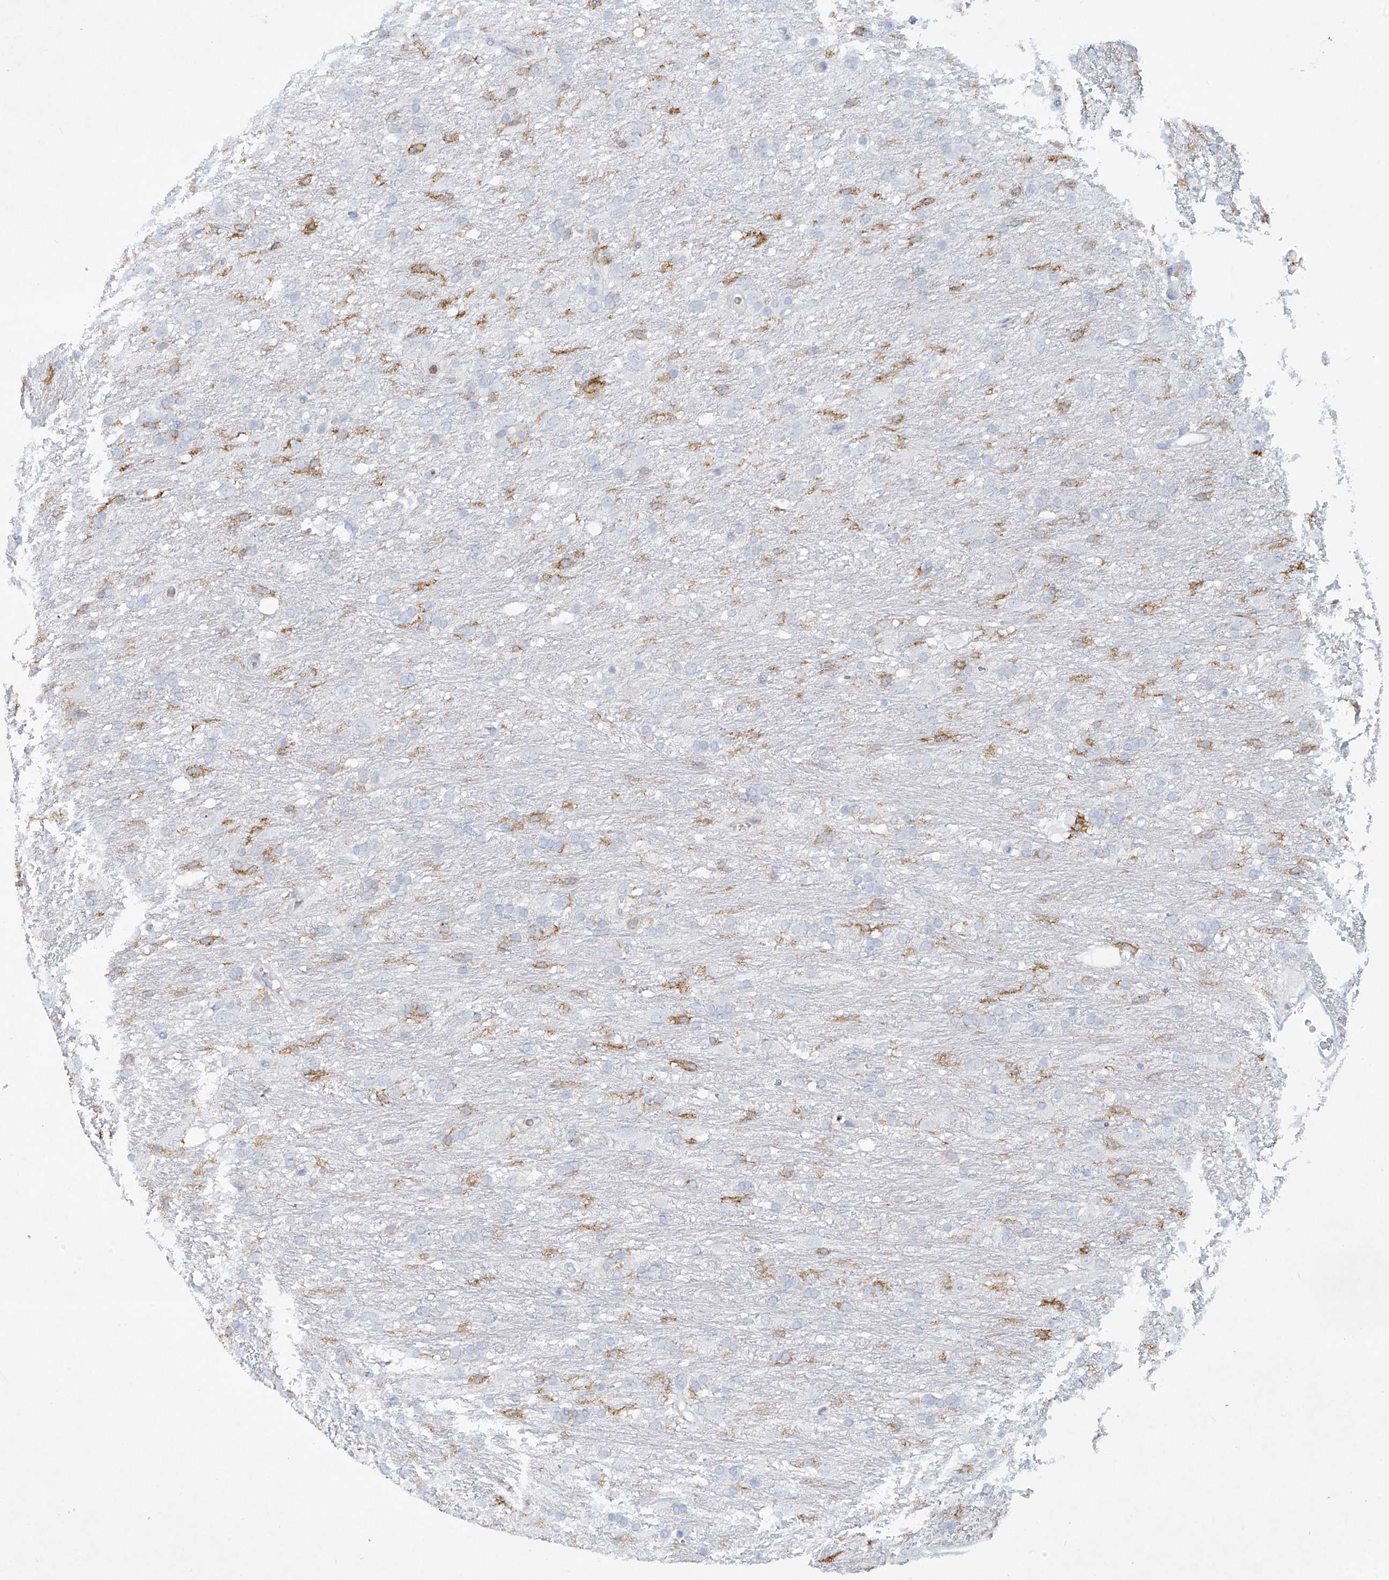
{"staining": {"intensity": "negative", "quantity": "none", "location": "none"}, "tissue": "glioma", "cell_type": "Tumor cells", "image_type": "cancer", "snomed": [{"axis": "morphology", "description": "Glioma, malignant, Low grade"}, {"axis": "topography", "description": "Brain"}], "caption": "There is no significant staining in tumor cells of glioma.", "gene": "FCGR3A", "patient": {"sex": "male", "age": 77}}